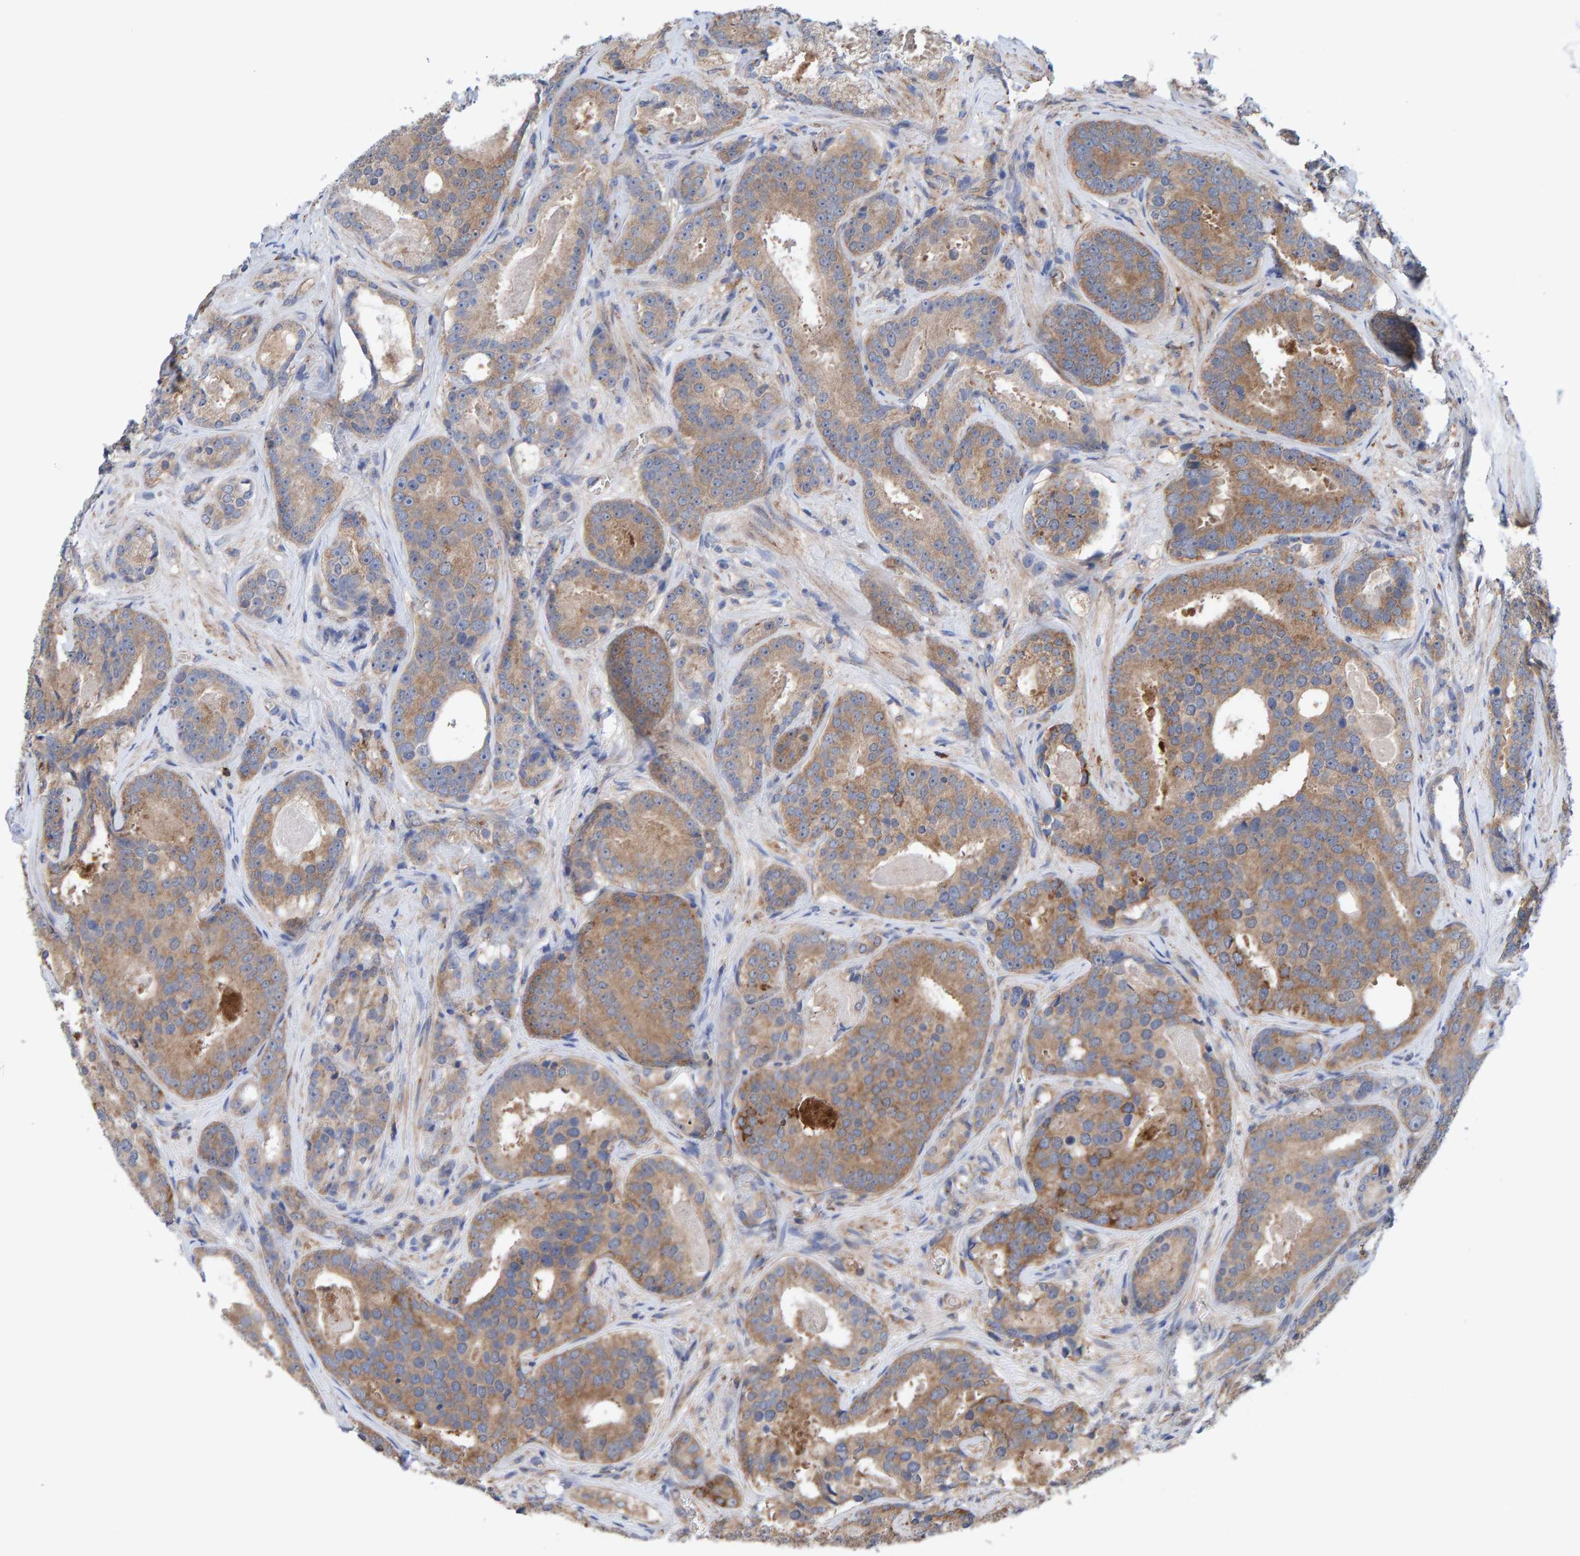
{"staining": {"intensity": "moderate", "quantity": ">75%", "location": "cytoplasmic/membranous"}, "tissue": "prostate cancer", "cell_type": "Tumor cells", "image_type": "cancer", "snomed": [{"axis": "morphology", "description": "Adenocarcinoma, High grade"}, {"axis": "topography", "description": "Prostate"}], "caption": "The immunohistochemical stain labels moderate cytoplasmic/membranous positivity in tumor cells of prostate adenocarcinoma (high-grade) tissue.", "gene": "LRSAM1", "patient": {"sex": "male", "age": 60}}